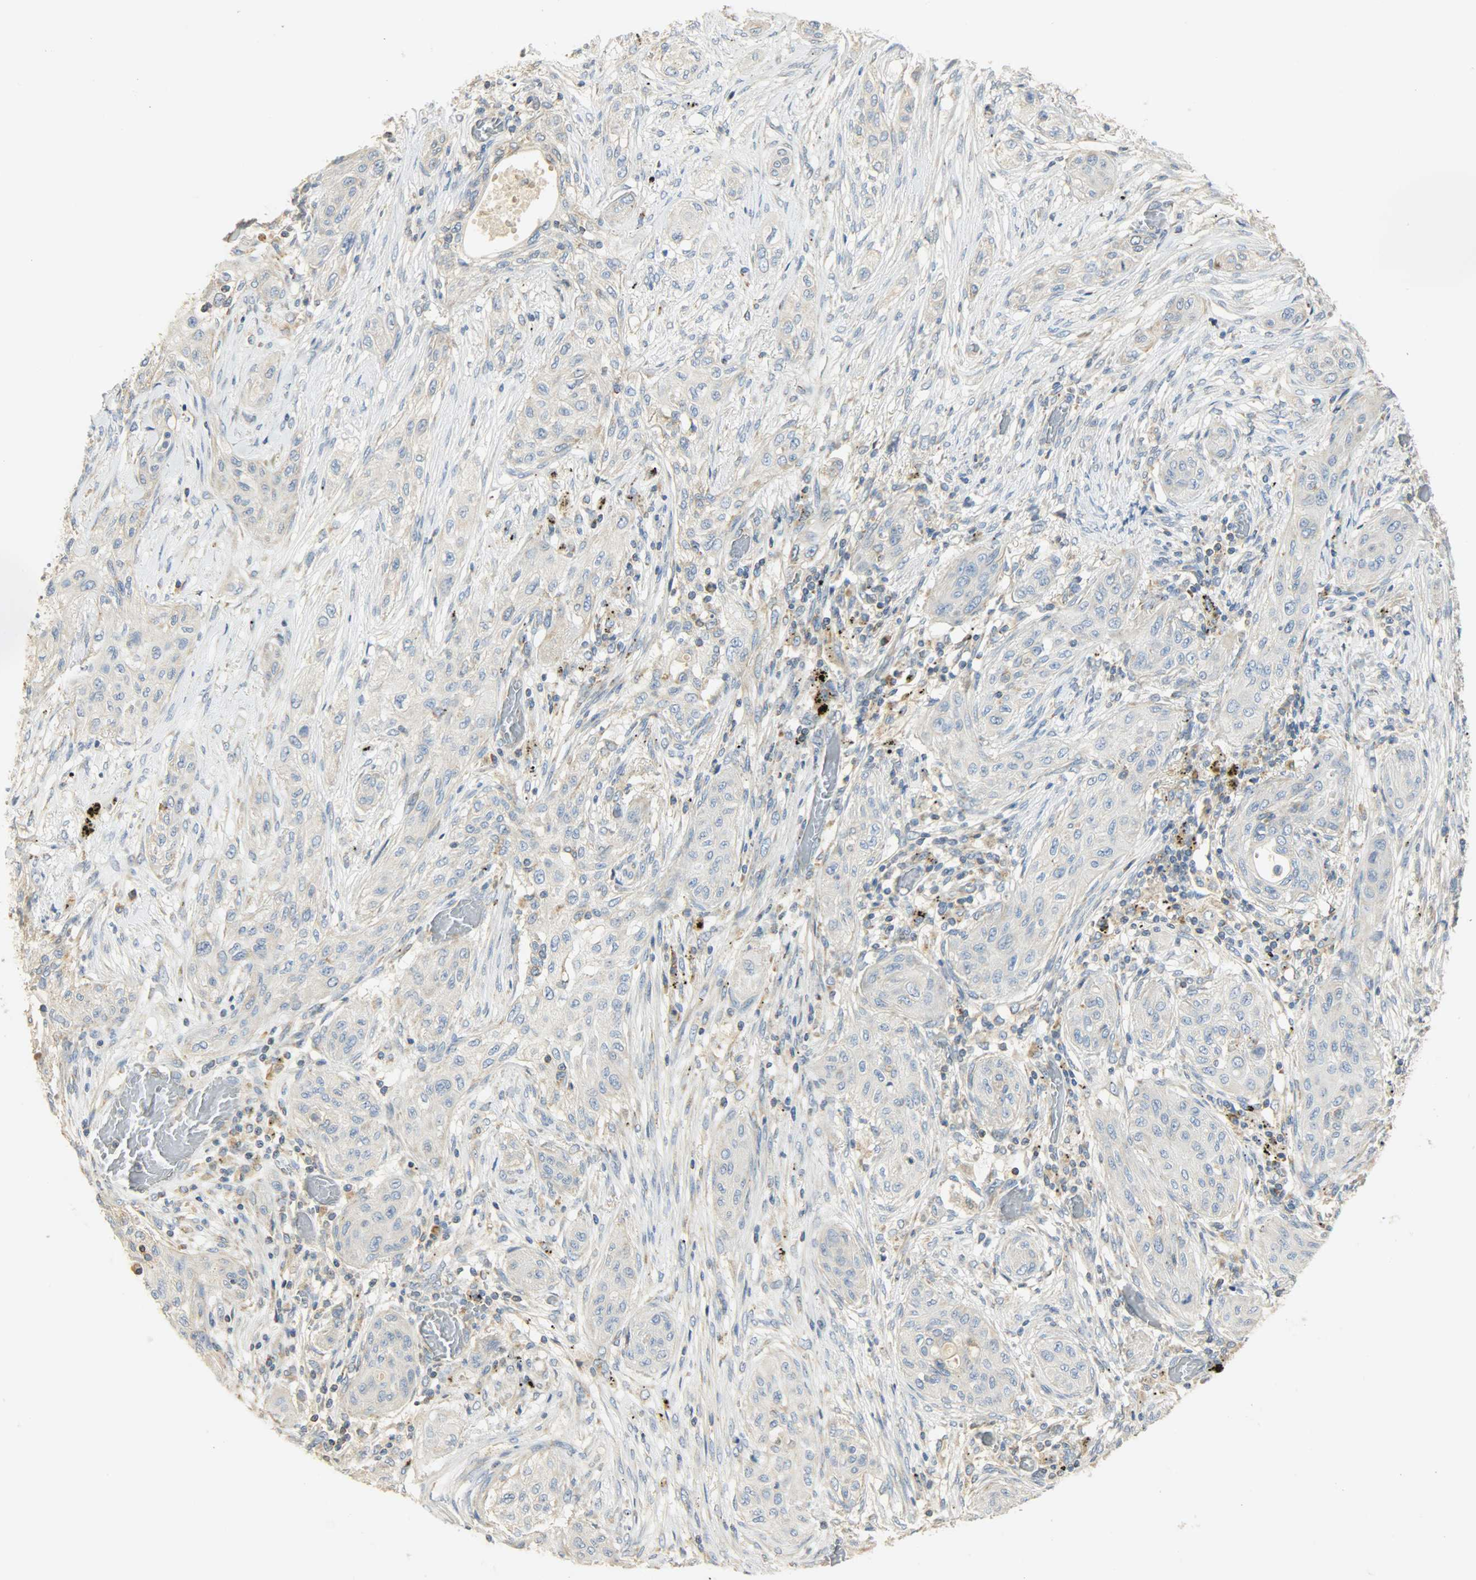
{"staining": {"intensity": "weak", "quantity": "<25%", "location": "cytoplasmic/membranous"}, "tissue": "lung cancer", "cell_type": "Tumor cells", "image_type": "cancer", "snomed": [{"axis": "morphology", "description": "Squamous cell carcinoma, NOS"}, {"axis": "topography", "description": "Lung"}], "caption": "High power microscopy micrograph of an immunohistochemistry histopathology image of lung cancer (squamous cell carcinoma), revealing no significant positivity in tumor cells.", "gene": "NNT", "patient": {"sex": "female", "age": 47}}